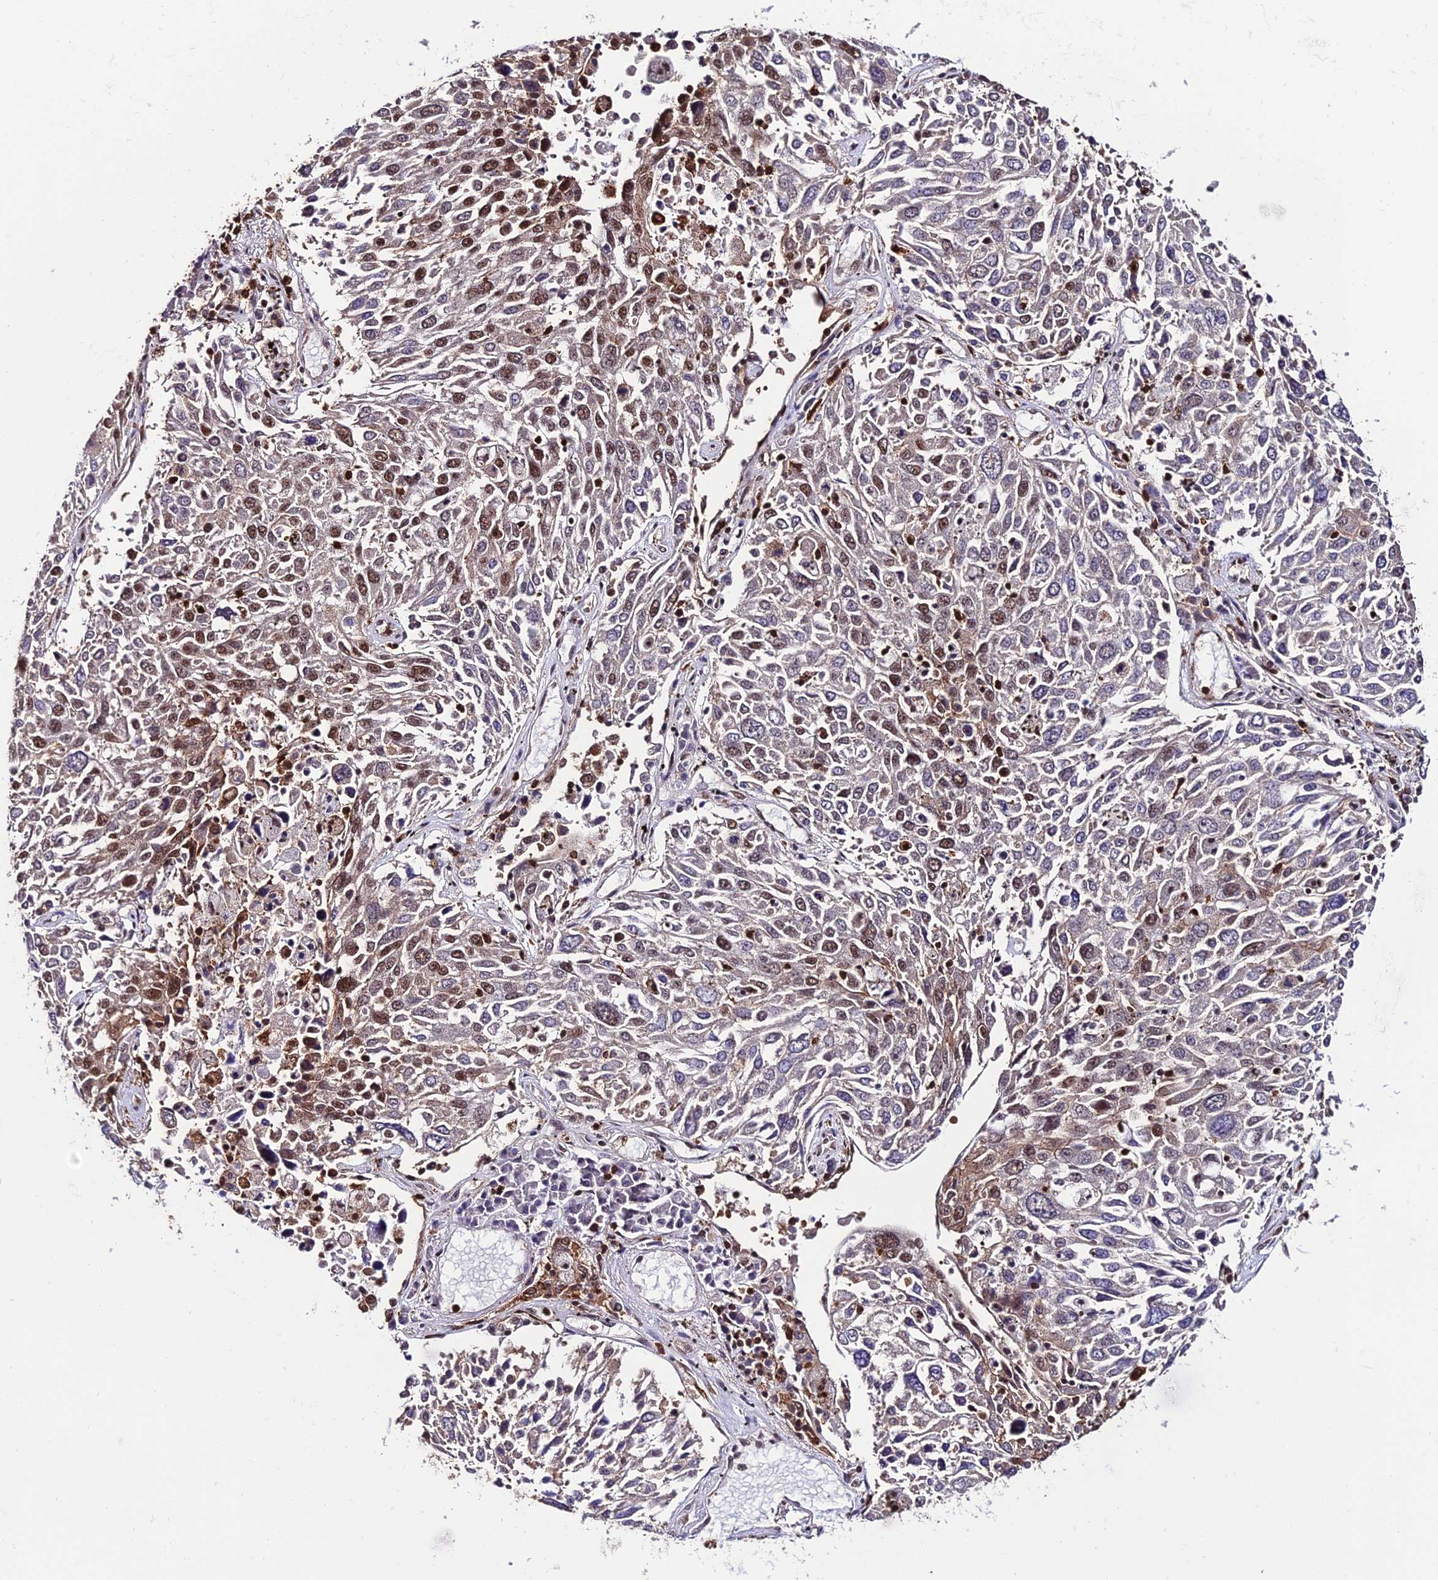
{"staining": {"intensity": "moderate", "quantity": "<25%", "location": "nuclear"}, "tissue": "lung cancer", "cell_type": "Tumor cells", "image_type": "cancer", "snomed": [{"axis": "morphology", "description": "Squamous cell carcinoma, NOS"}, {"axis": "topography", "description": "Lung"}], "caption": "Protein expression analysis of lung cancer (squamous cell carcinoma) shows moderate nuclear staining in approximately <25% of tumor cells.", "gene": "PPP4C", "patient": {"sex": "male", "age": 65}}